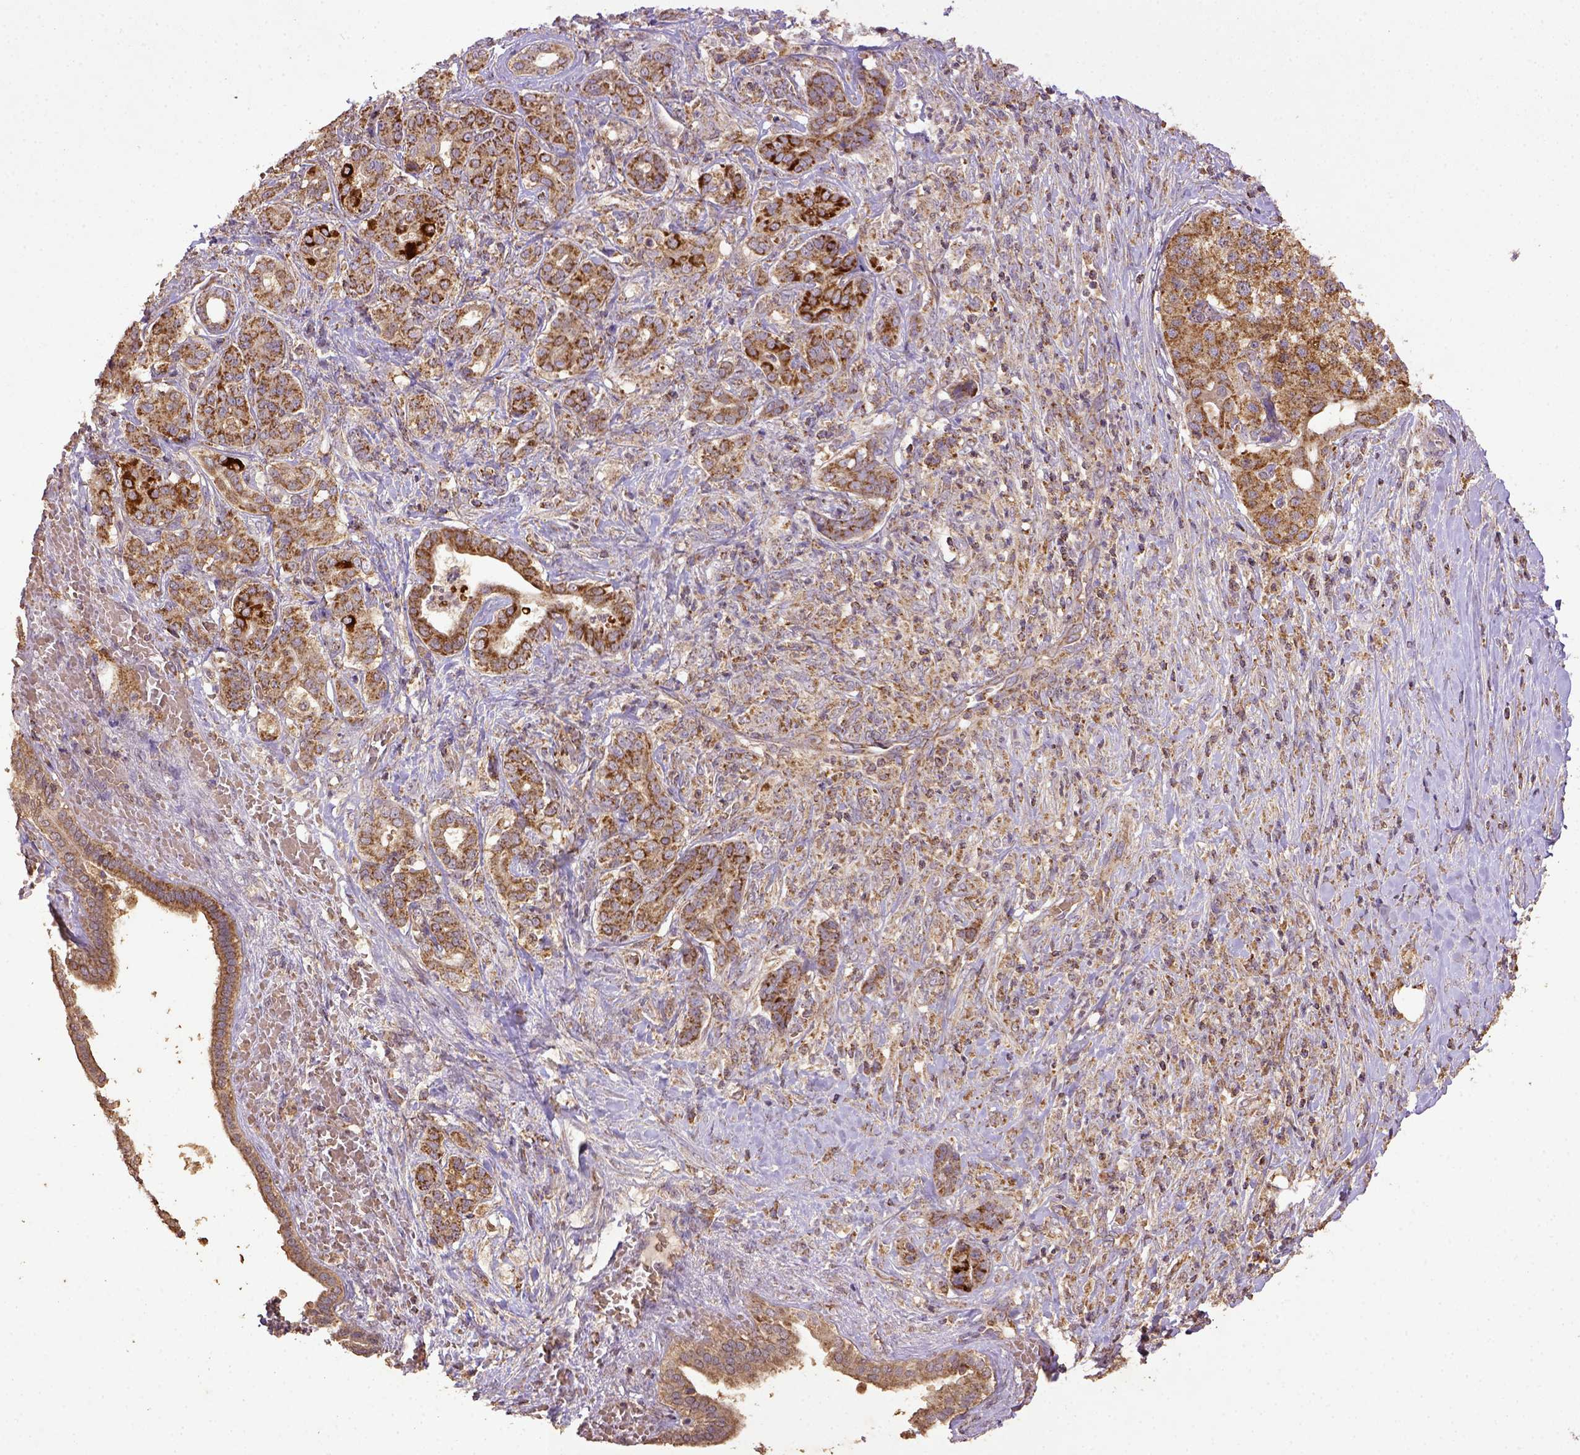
{"staining": {"intensity": "moderate", "quantity": ">75%", "location": "cytoplasmic/membranous"}, "tissue": "pancreatic cancer", "cell_type": "Tumor cells", "image_type": "cancer", "snomed": [{"axis": "morphology", "description": "Normal tissue, NOS"}, {"axis": "morphology", "description": "Inflammation, NOS"}, {"axis": "morphology", "description": "Adenocarcinoma, NOS"}, {"axis": "topography", "description": "Pancreas"}], "caption": "This is a micrograph of immunohistochemistry staining of adenocarcinoma (pancreatic), which shows moderate staining in the cytoplasmic/membranous of tumor cells.", "gene": "MT-CO1", "patient": {"sex": "male", "age": 57}}